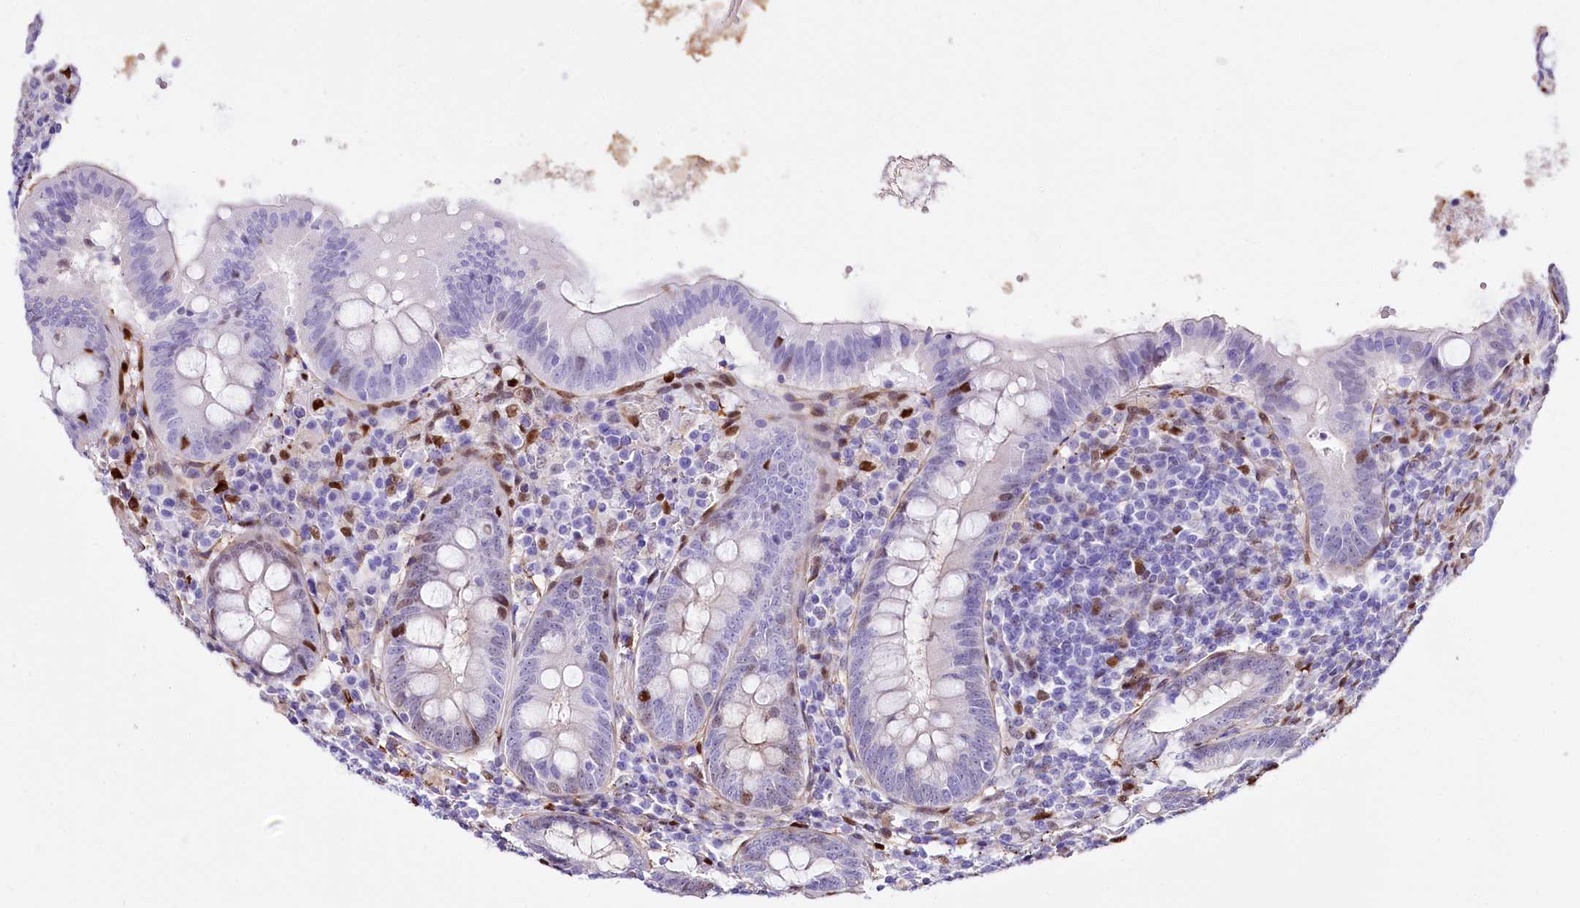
{"staining": {"intensity": "negative", "quantity": "none", "location": "none"}, "tissue": "appendix", "cell_type": "Glandular cells", "image_type": "normal", "snomed": [{"axis": "morphology", "description": "Normal tissue, NOS"}, {"axis": "topography", "description": "Appendix"}], "caption": "IHC image of unremarkable appendix stained for a protein (brown), which shows no staining in glandular cells.", "gene": "PTMS", "patient": {"sex": "female", "age": 54}}